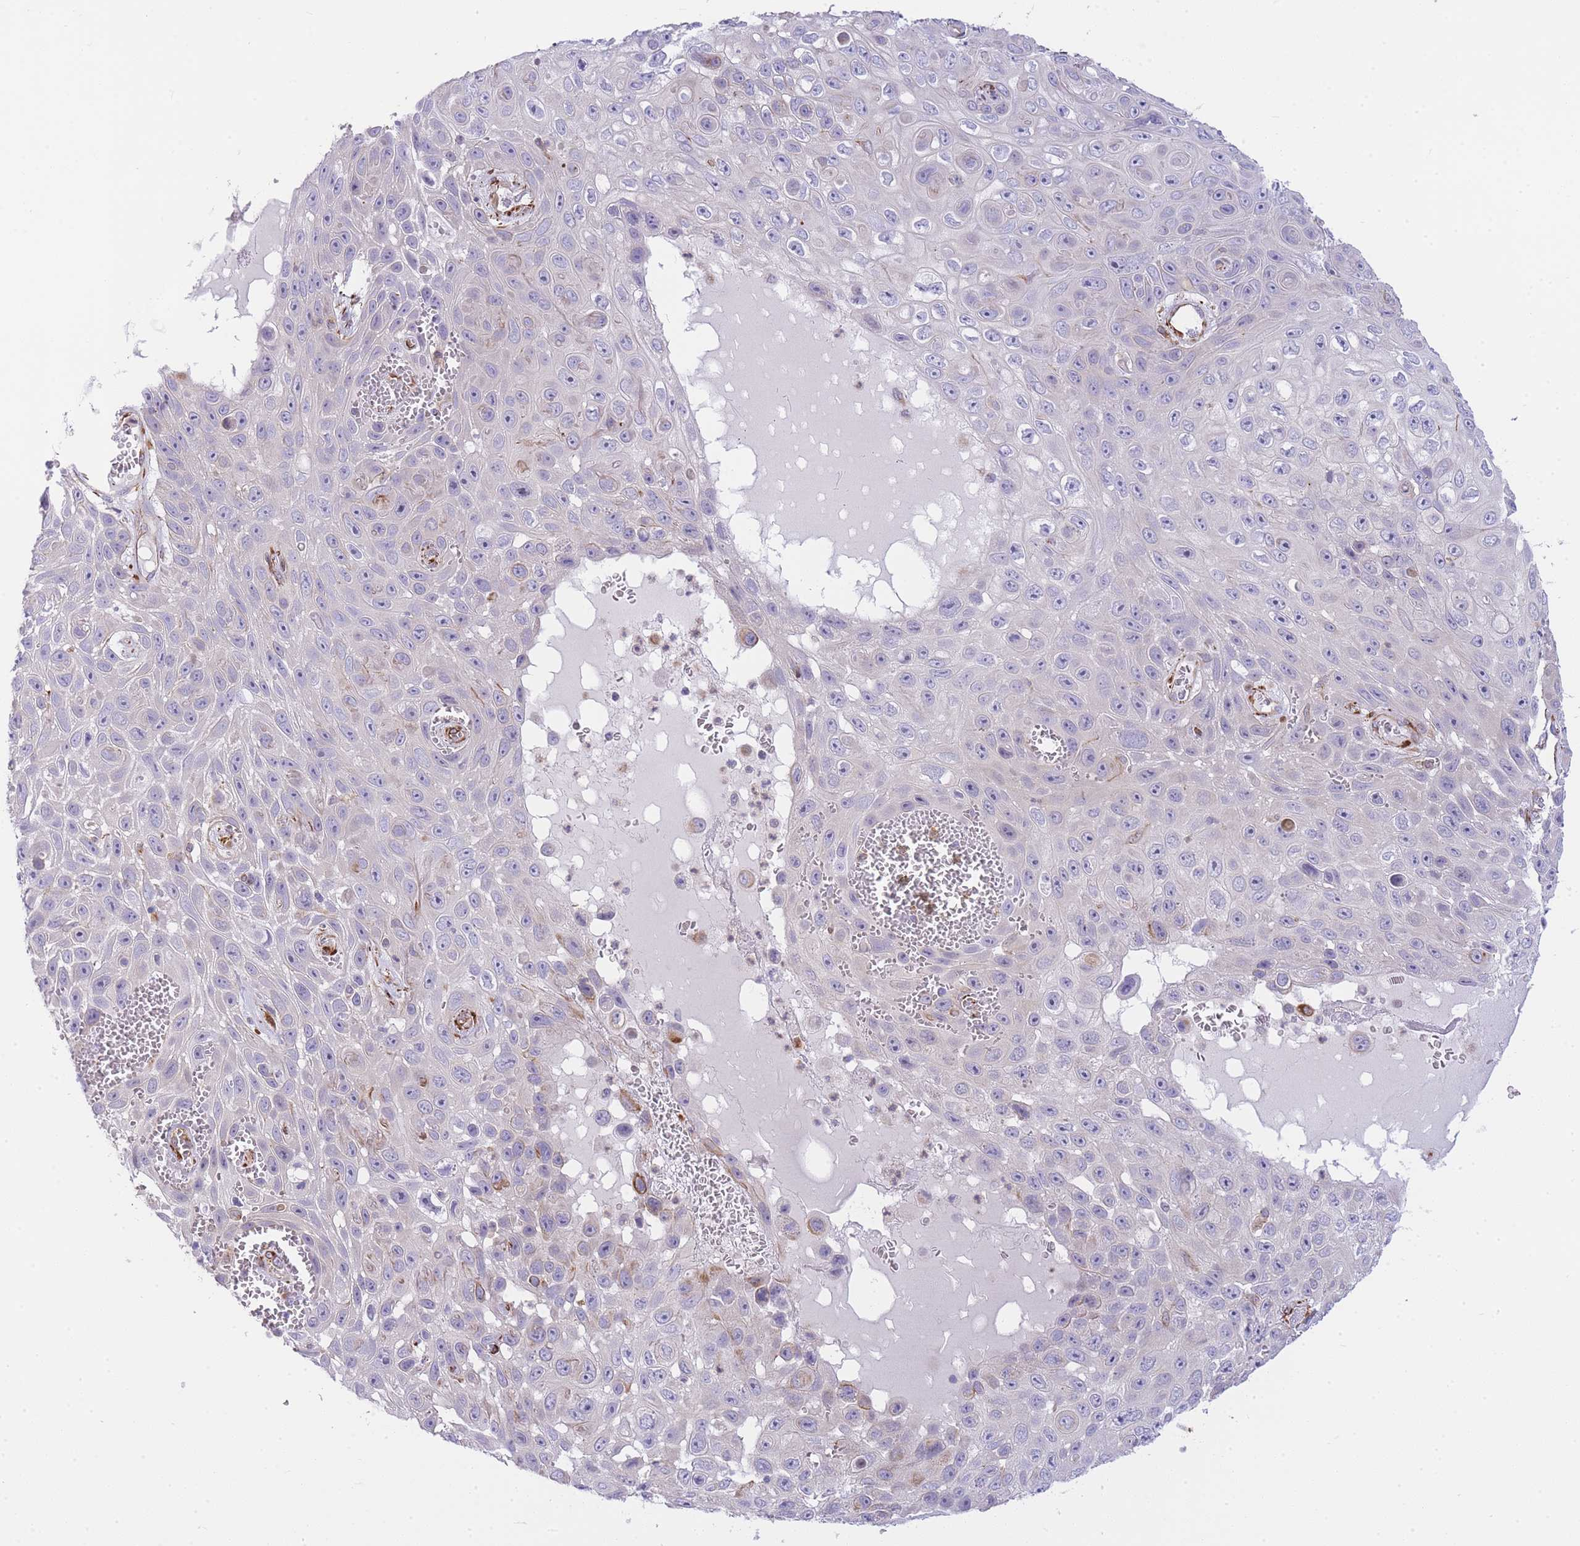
{"staining": {"intensity": "negative", "quantity": "none", "location": "none"}, "tissue": "skin cancer", "cell_type": "Tumor cells", "image_type": "cancer", "snomed": [{"axis": "morphology", "description": "Squamous cell carcinoma, NOS"}, {"axis": "topography", "description": "Skin"}], "caption": "Protein analysis of skin cancer displays no significant positivity in tumor cells. (Stains: DAB (3,3'-diaminobenzidine) immunohistochemistry (IHC) with hematoxylin counter stain, Microscopy: brightfield microscopy at high magnification).", "gene": "ECPAS", "patient": {"sex": "male", "age": 82}}